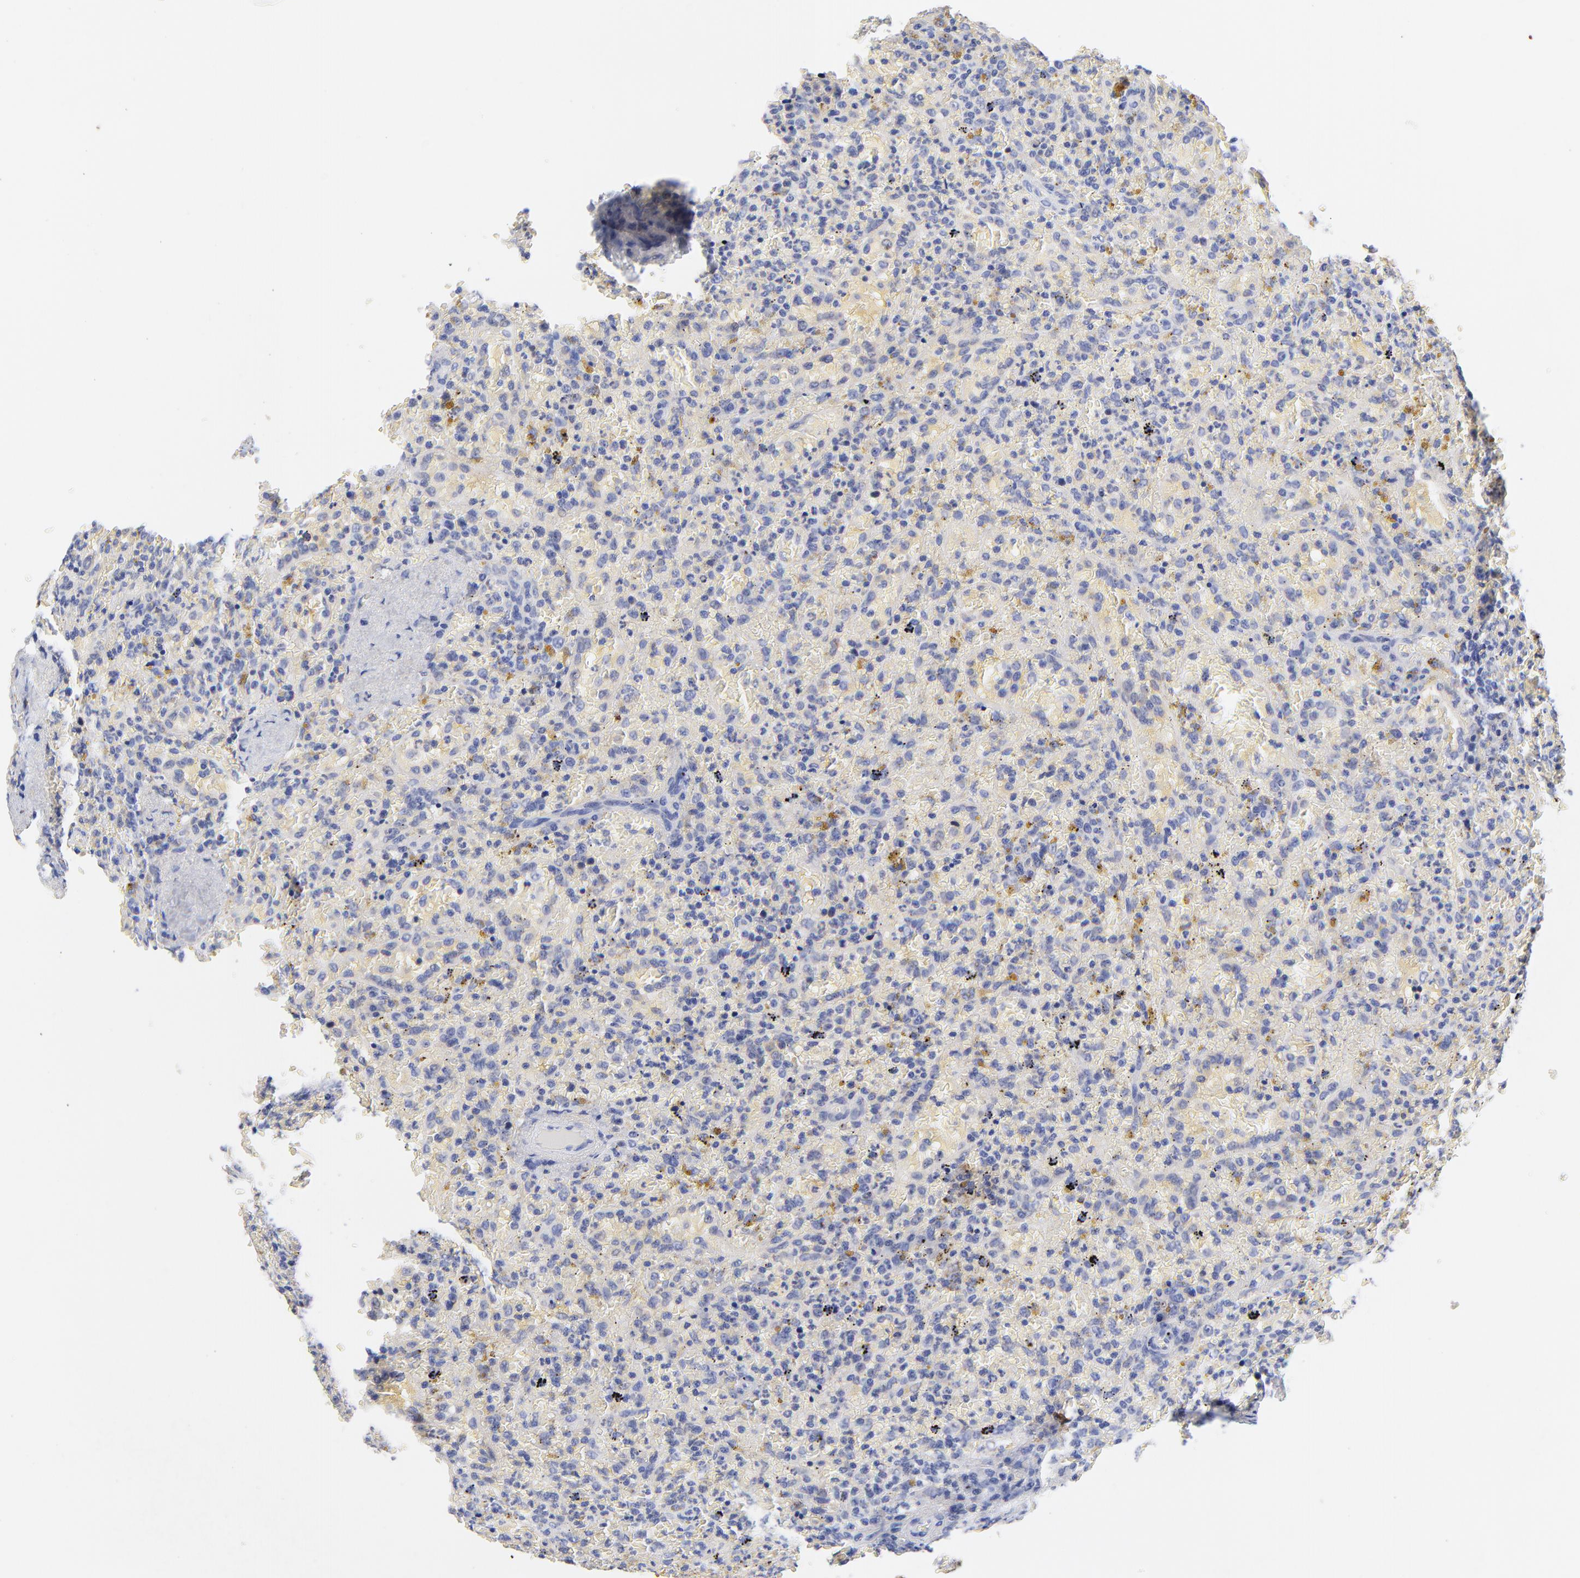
{"staining": {"intensity": "negative", "quantity": "none", "location": "none"}, "tissue": "lymphoma", "cell_type": "Tumor cells", "image_type": "cancer", "snomed": [{"axis": "morphology", "description": "Malignant lymphoma, non-Hodgkin's type, High grade"}, {"axis": "topography", "description": "Spleen"}, {"axis": "topography", "description": "Lymph node"}], "caption": "There is no significant positivity in tumor cells of lymphoma. (DAB (3,3'-diaminobenzidine) immunohistochemistry (IHC) with hematoxylin counter stain).", "gene": "FBXO10", "patient": {"sex": "female", "age": 70}}